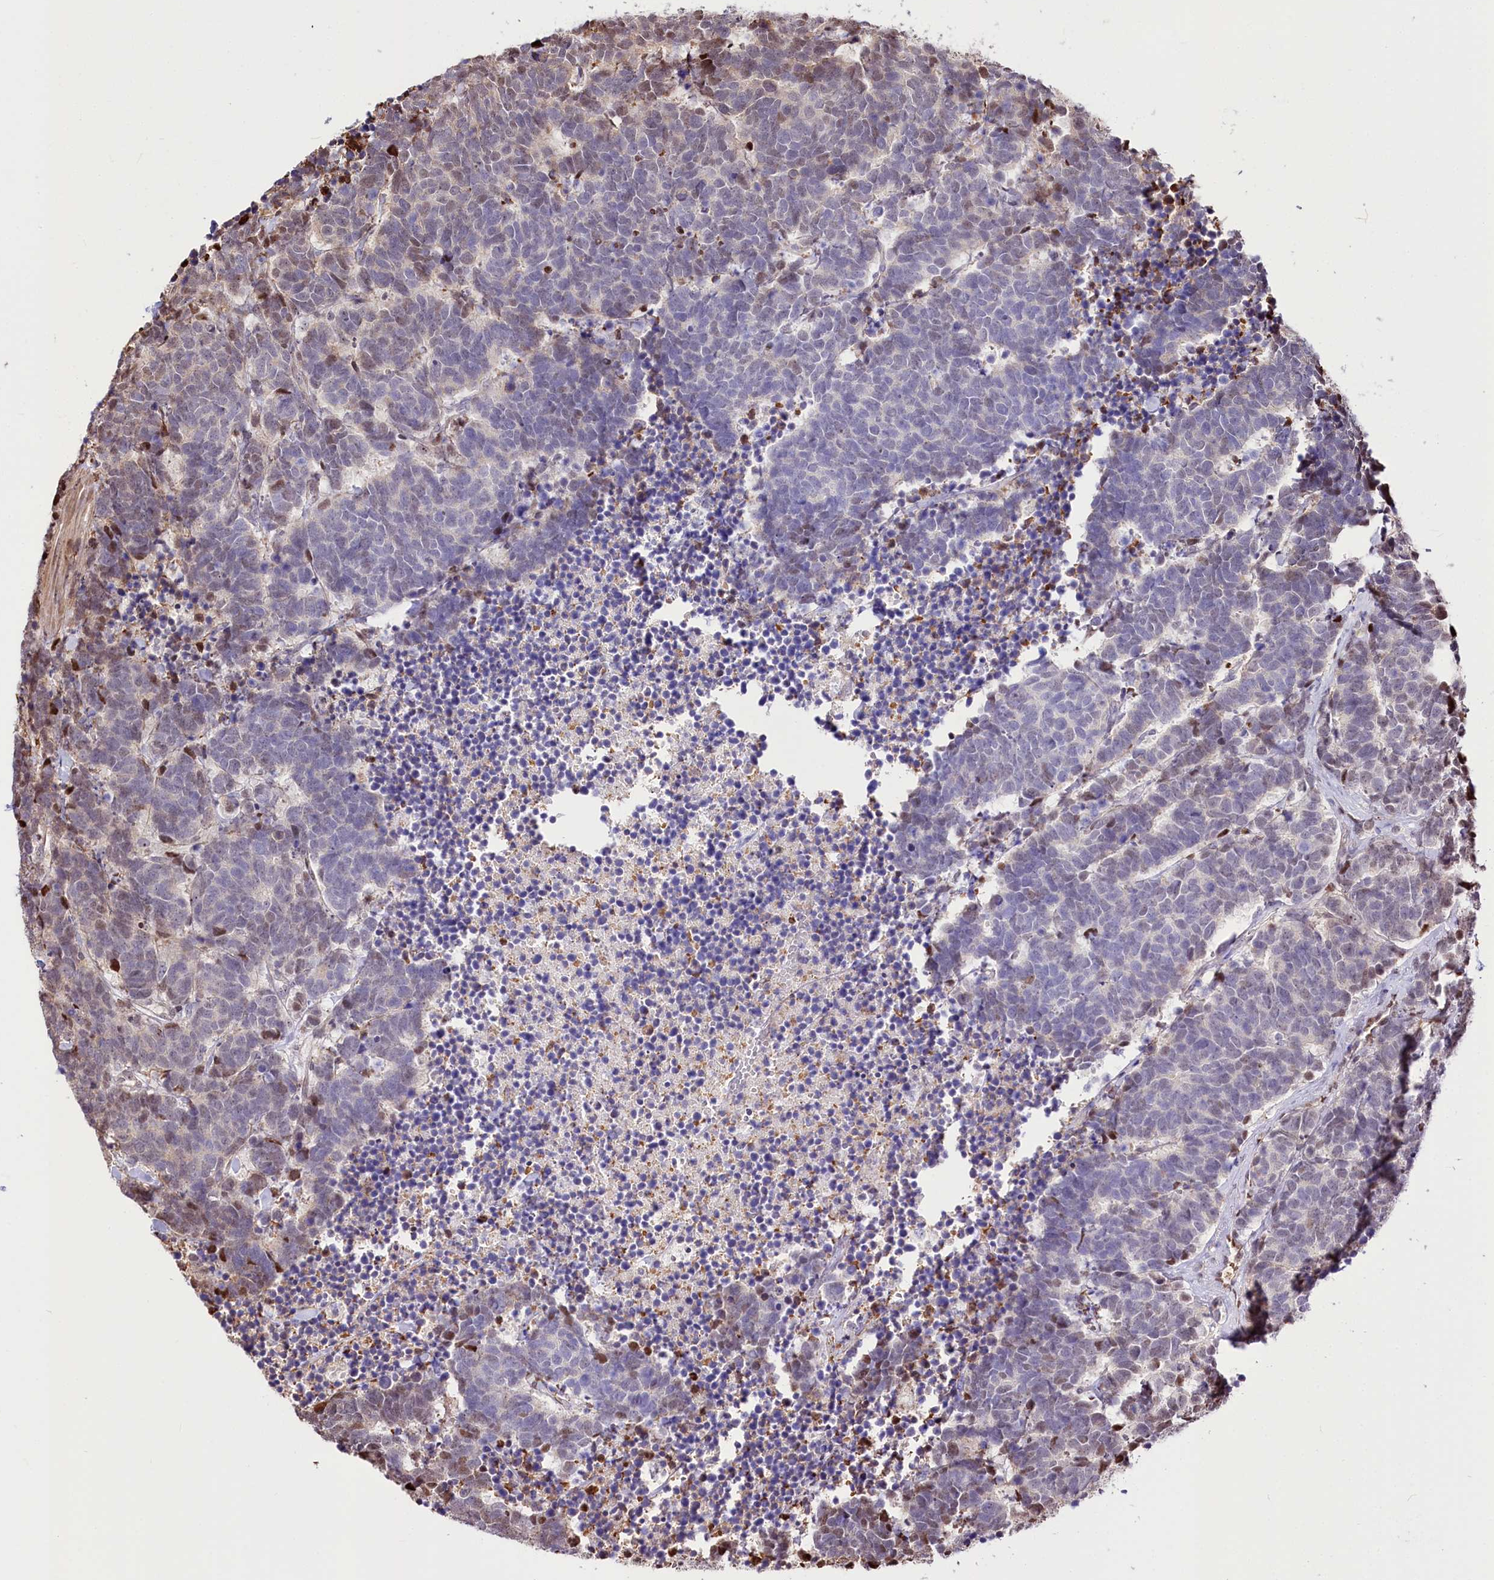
{"staining": {"intensity": "weak", "quantity": "<25%", "location": "nuclear"}, "tissue": "carcinoid", "cell_type": "Tumor cells", "image_type": "cancer", "snomed": [{"axis": "morphology", "description": "Carcinoma, NOS"}, {"axis": "morphology", "description": "Carcinoid, malignant, NOS"}, {"axis": "topography", "description": "Urinary bladder"}], "caption": "The photomicrograph demonstrates no significant positivity in tumor cells of carcinoid (malignant). (Brightfield microscopy of DAB immunohistochemistry at high magnification).", "gene": "PTMS", "patient": {"sex": "male", "age": 57}}